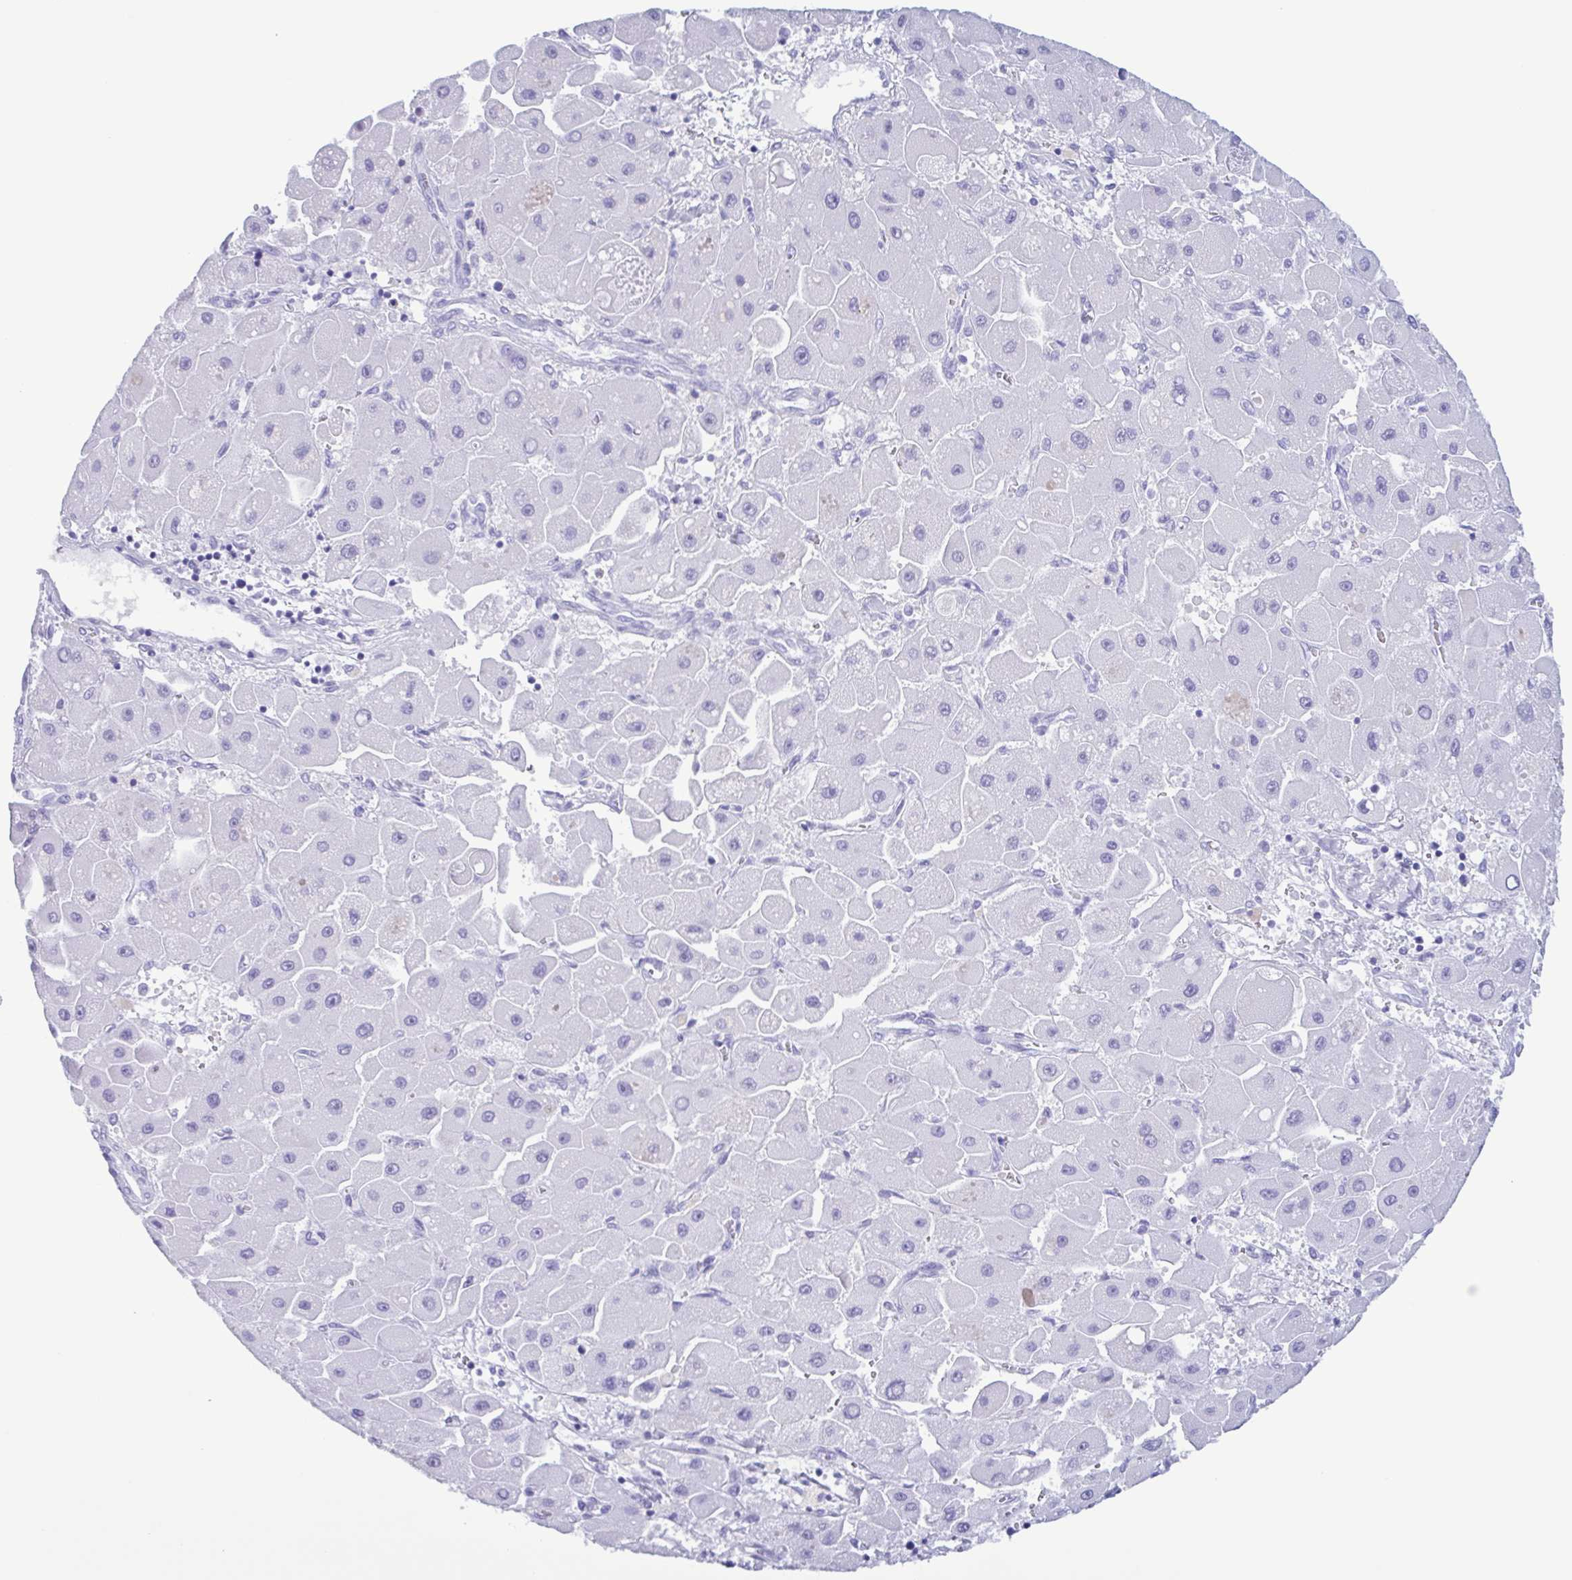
{"staining": {"intensity": "negative", "quantity": "none", "location": "none"}, "tissue": "liver cancer", "cell_type": "Tumor cells", "image_type": "cancer", "snomed": [{"axis": "morphology", "description": "Carcinoma, Hepatocellular, NOS"}, {"axis": "topography", "description": "Liver"}], "caption": "Immunohistochemistry (IHC) photomicrograph of neoplastic tissue: human hepatocellular carcinoma (liver) stained with DAB (3,3'-diaminobenzidine) exhibits no significant protein staining in tumor cells.", "gene": "LTF", "patient": {"sex": "male", "age": 24}}